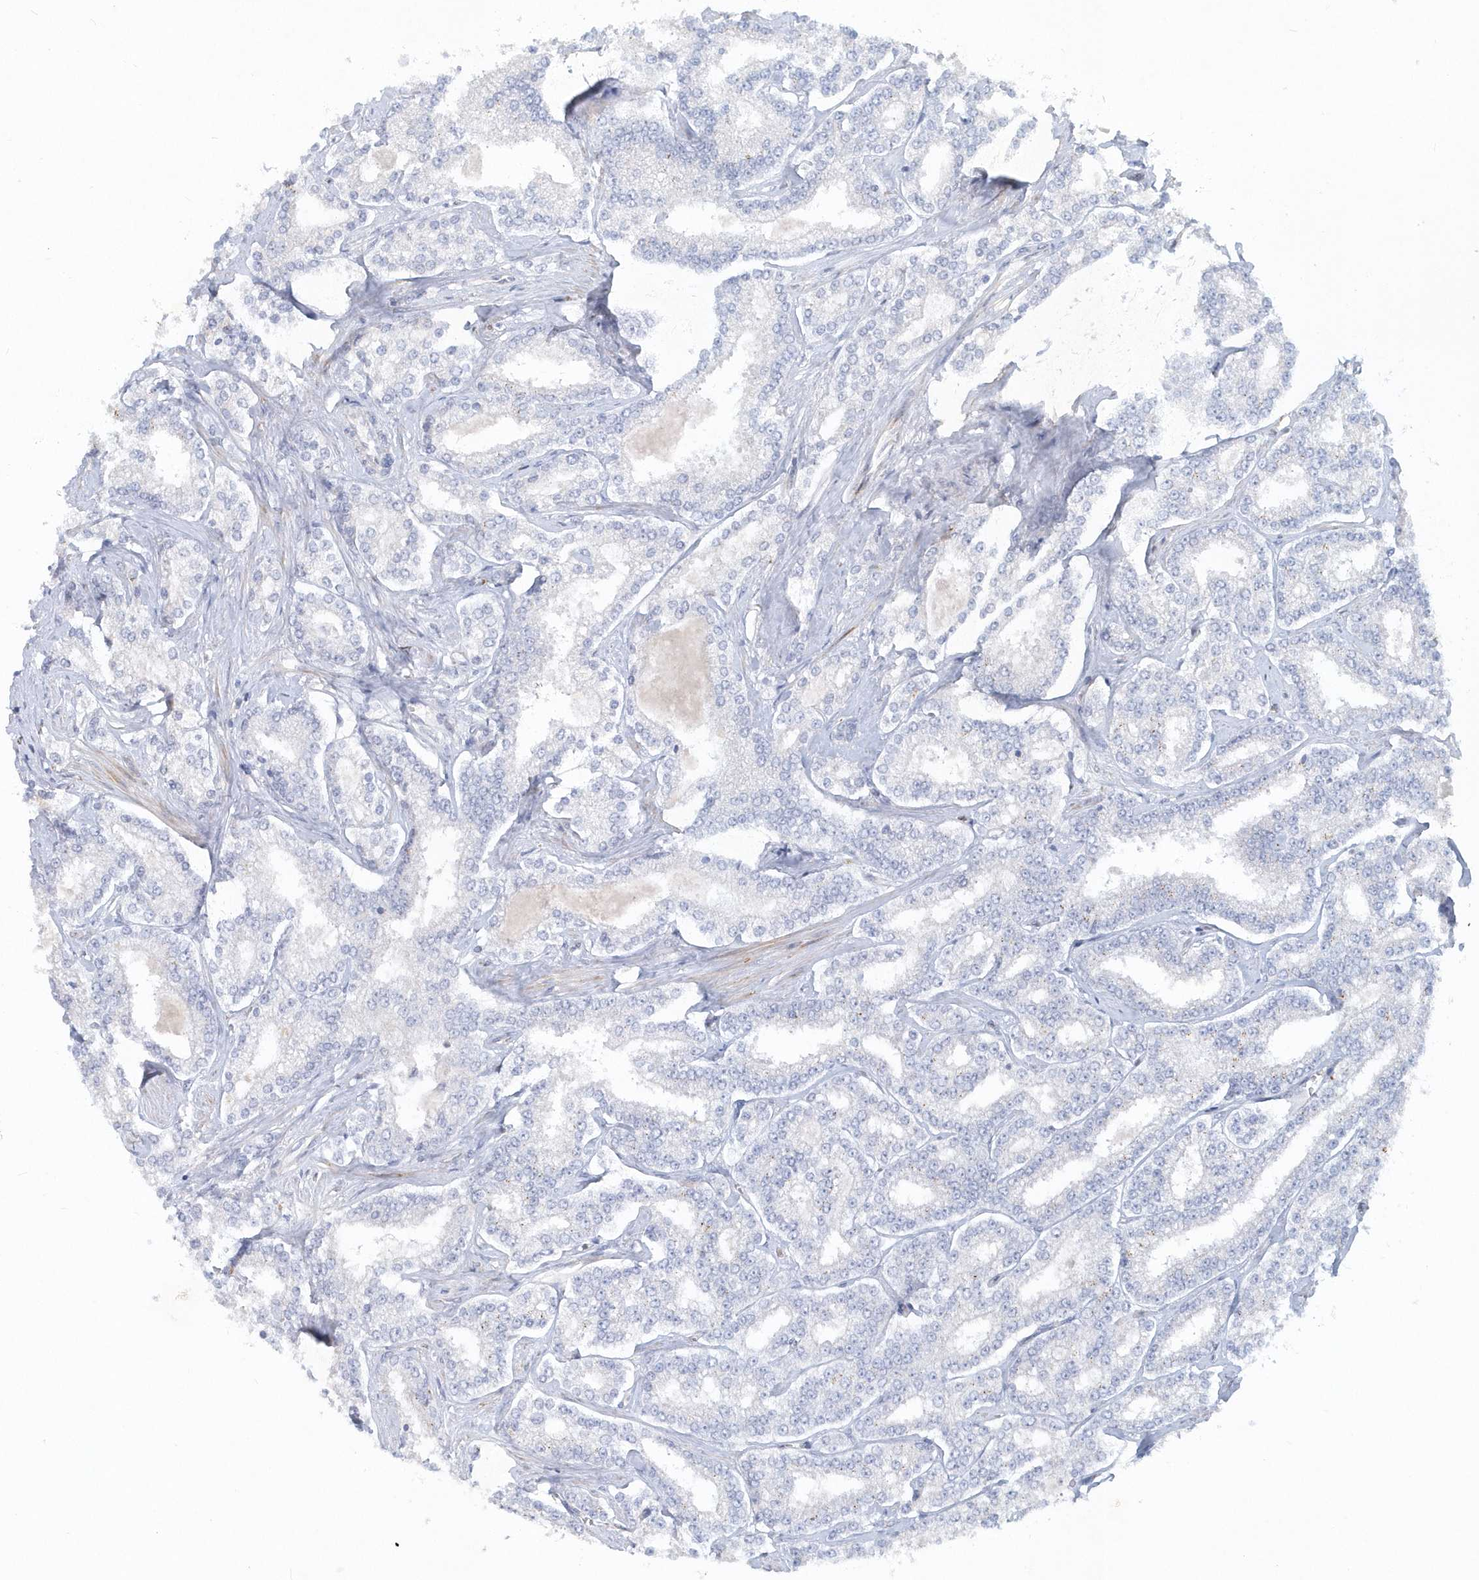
{"staining": {"intensity": "moderate", "quantity": "<25%", "location": "cytoplasmic/membranous"}, "tissue": "prostate cancer", "cell_type": "Tumor cells", "image_type": "cancer", "snomed": [{"axis": "morphology", "description": "Normal tissue, NOS"}, {"axis": "morphology", "description": "Adenocarcinoma, High grade"}, {"axis": "topography", "description": "Prostate"}], "caption": "Prostate cancer stained for a protein (brown) shows moderate cytoplasmic/membranous positive staining in approximately <25% of tumor cells.", "gene": "DNAH1", "patient": {"sex": "male", "age": 83}}